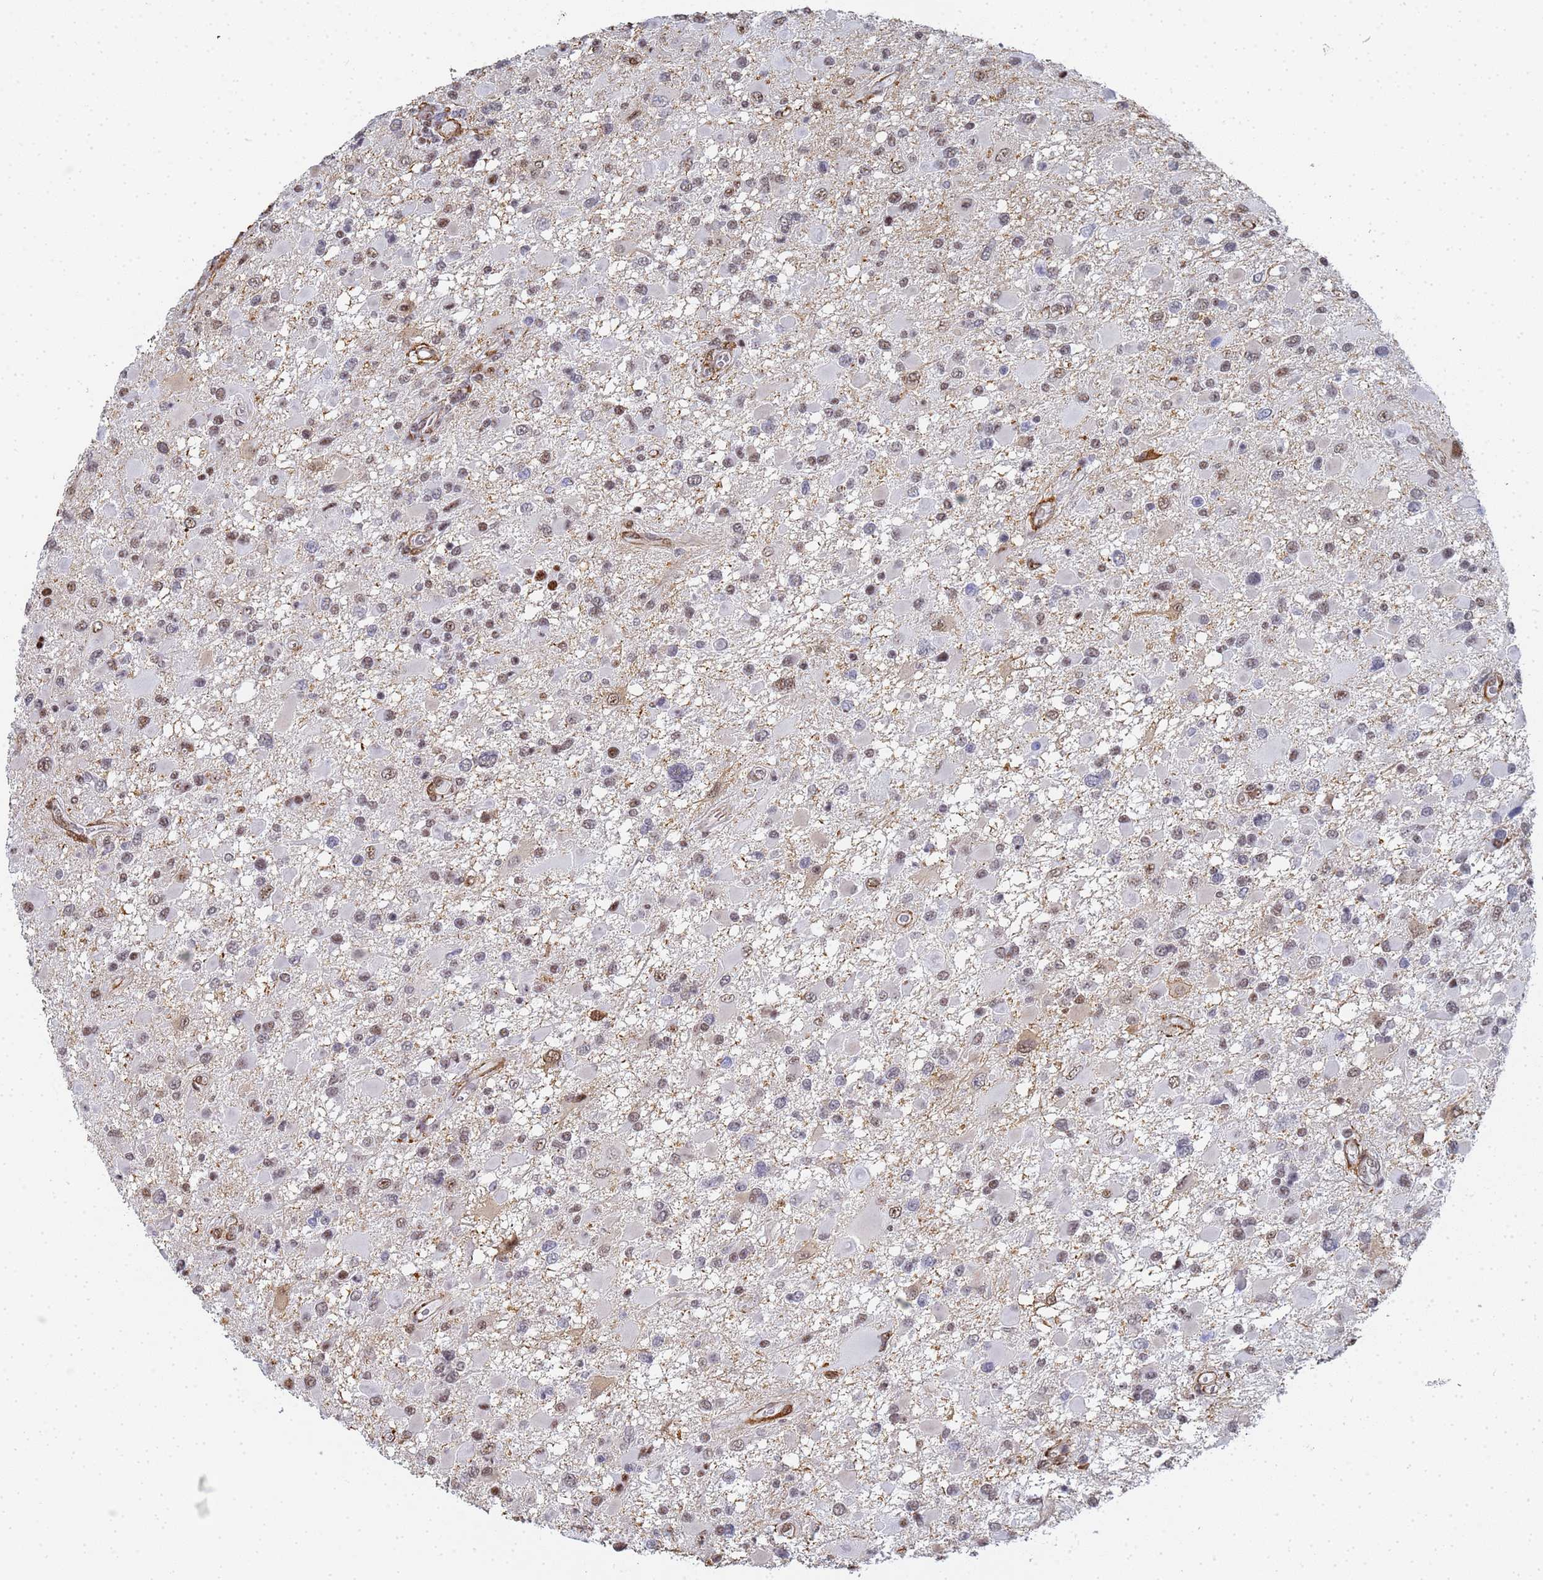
{"staining": {"intensity": "moderate", "quantity": "25%-75%", "location": "nuclear"}, "tissue": "glioma", "cell_type": "Tumor cells", "image_type": "cancer", "snomed": [{"axis": "morphology", "description": "Glioma, malignant, High grade"}, {"axis": "topography", "description": "Brain"}], "caption": "A high-resolution histopathology image shows immunohistochemistry staining of high-grade glioma (malignant), which reveals moderate nuclear staining in about 25%-75% of tumor cells.", "gene": "PRRT4", "patient": {"sex": "male", "age": 53}}